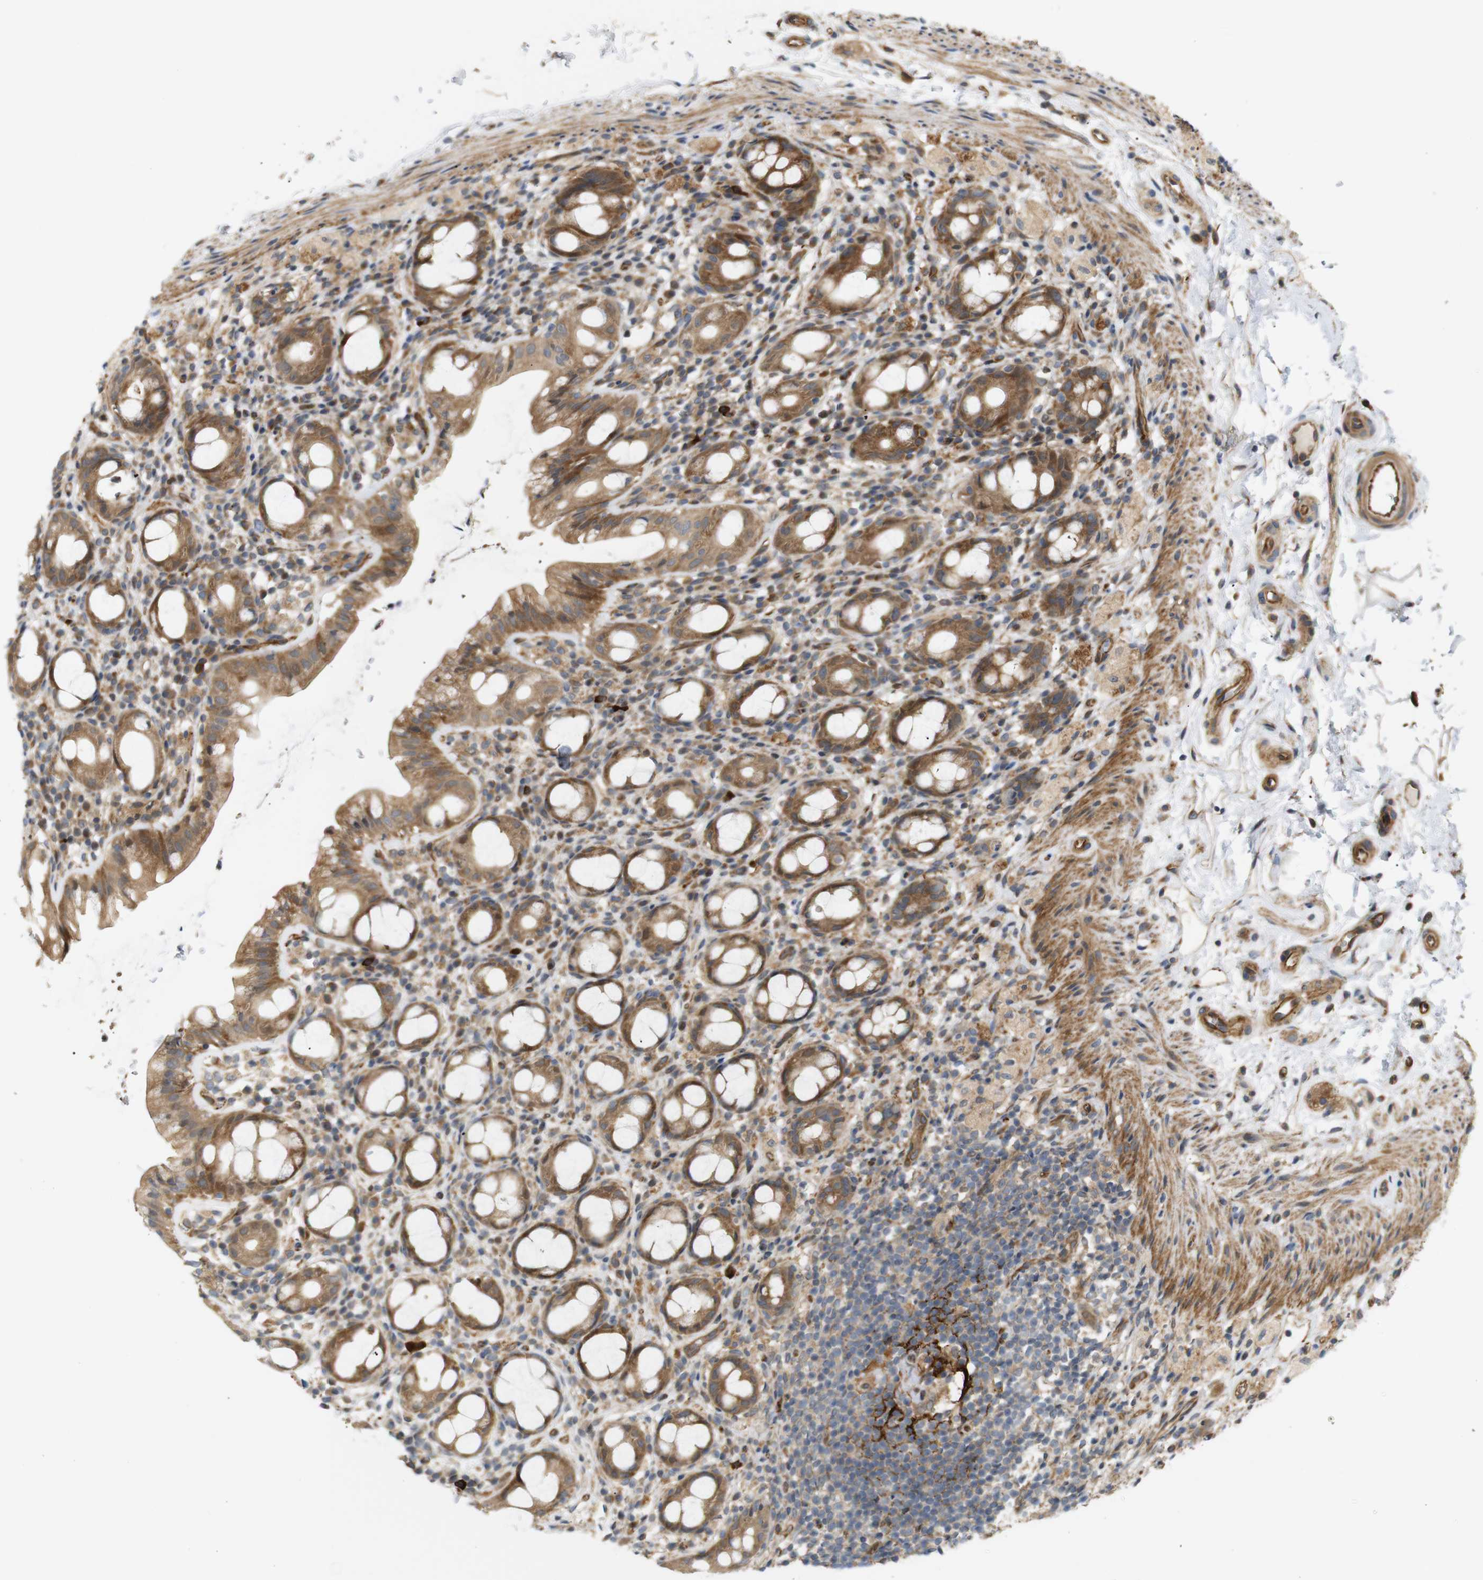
{"staining": {"intensity": "moderate", "quantity": ">75%", "location": "cytoplasmic/membranous"}, "tissue": "rectum", "cell_type": "Glandular cells", "image_type": "normal", "snomed": [{"axis": "morphology", "description": "Normal tissue, NOS"}, {"axis": "topography", "description": "Rectum"}], "caption": "An immunohistochemistry histopathology image of normal tissue is shown. Protein staining in brown shows moderate cytoplasmic/membranous positivity in rectum within glandular cells.", "gene": "RPTOR", "patient": {"sex": "male", "age": 44}}